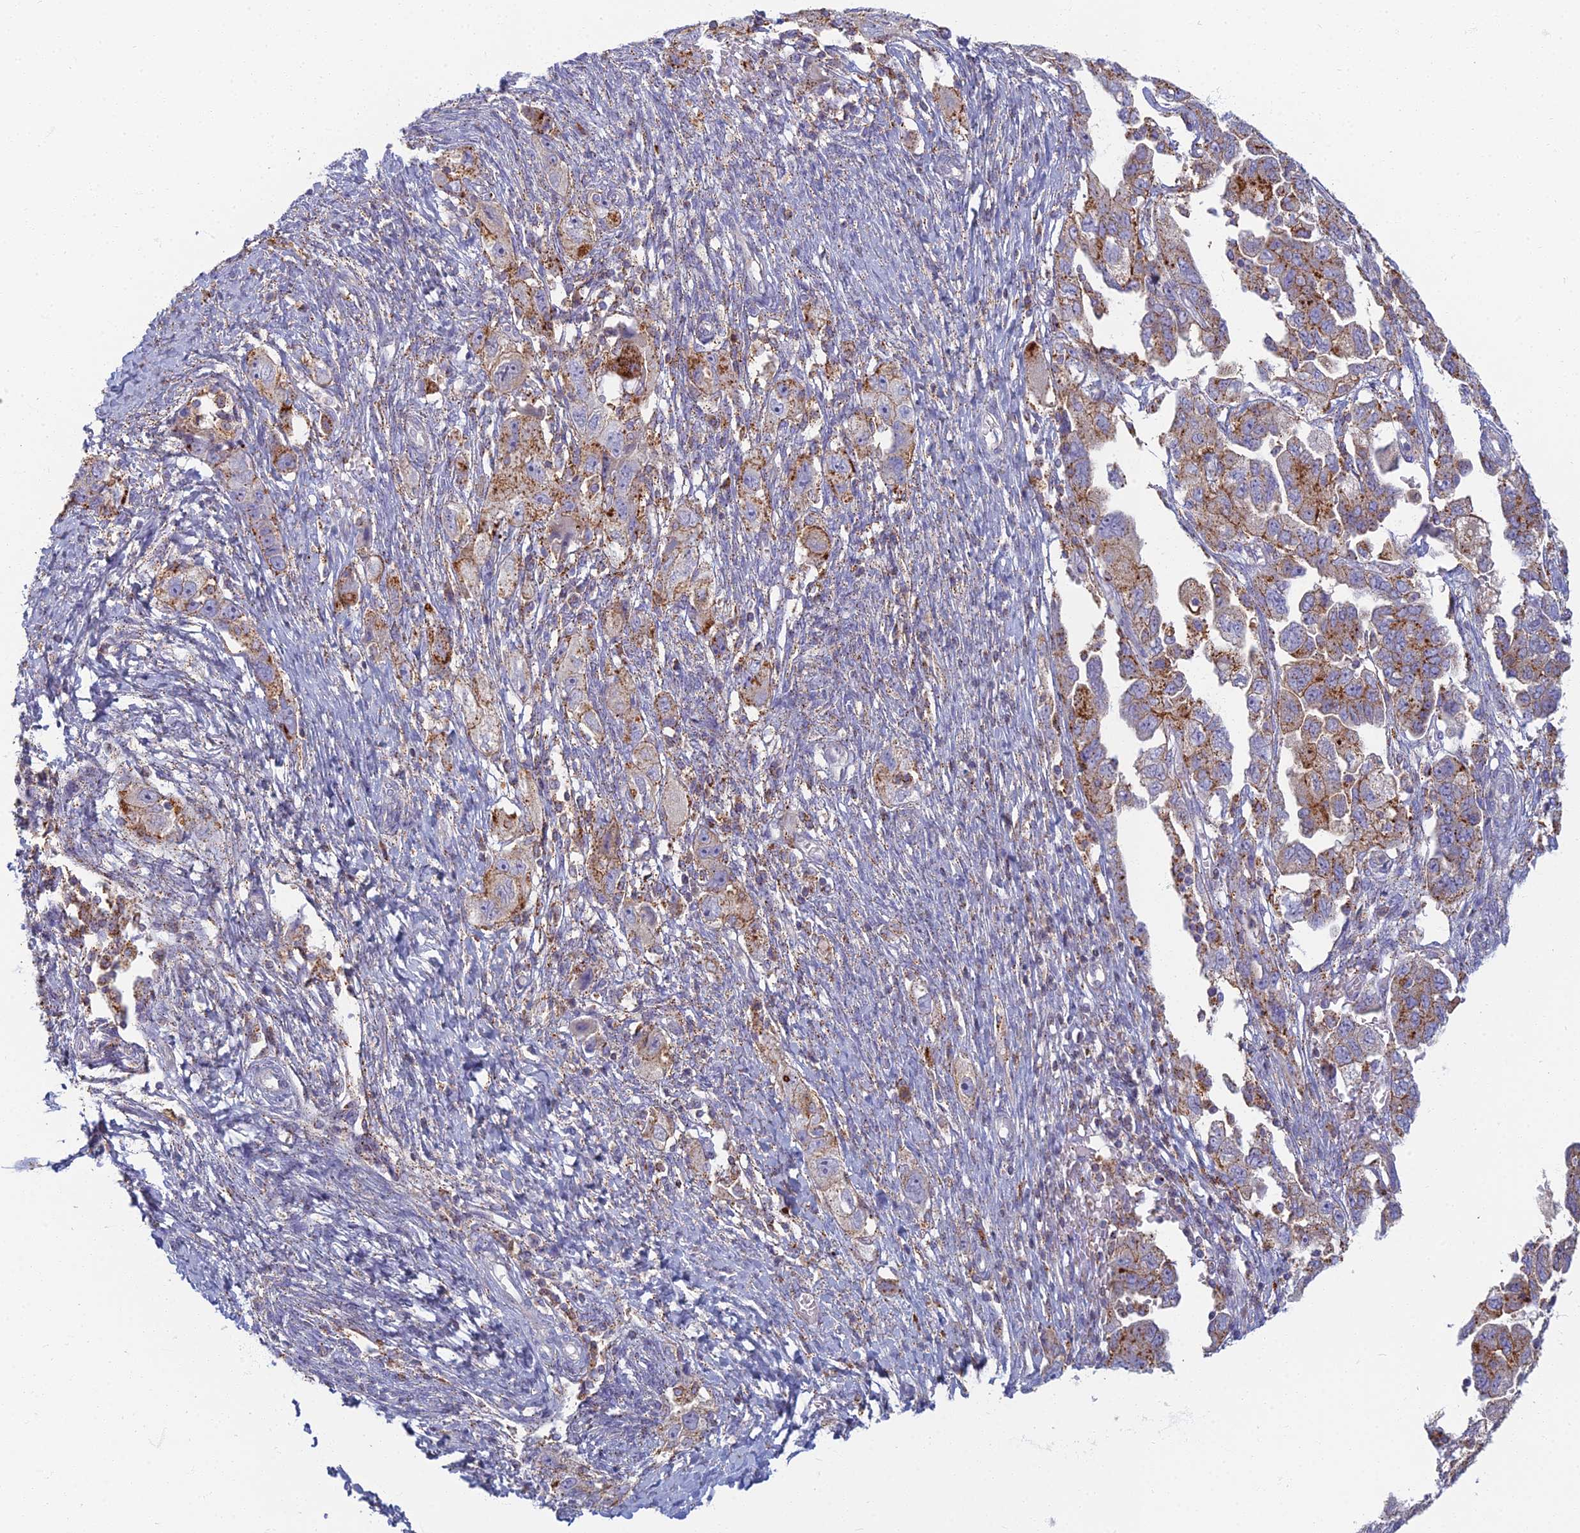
{"staining": {"intensity": "strong", "quantity": "25%-75%", "location": "cytoplasmic/membranous"}, "tissue": "ovarian cancer", "cell_type": "Tumor cells", "image_type": "cancer", "snomed": [{"axis": "morphology", "description": "Carcinoma, NOS"}, {"axis": "morphology", "description": "Cystadenocarcinoma, serous, NOS"}, {"axis": "topography", "description": "Ovary"}], "caption": "Immunohistochemical staining of human ovarian cancer (serous cystadenocarcinoma) demonstrates high levels of strong cytoplasmic/membranous protein positivity in about 25%-75% of tumor cells.", "gene": "CHMP4B", "patient": {"sex": "female", "age": 69}}